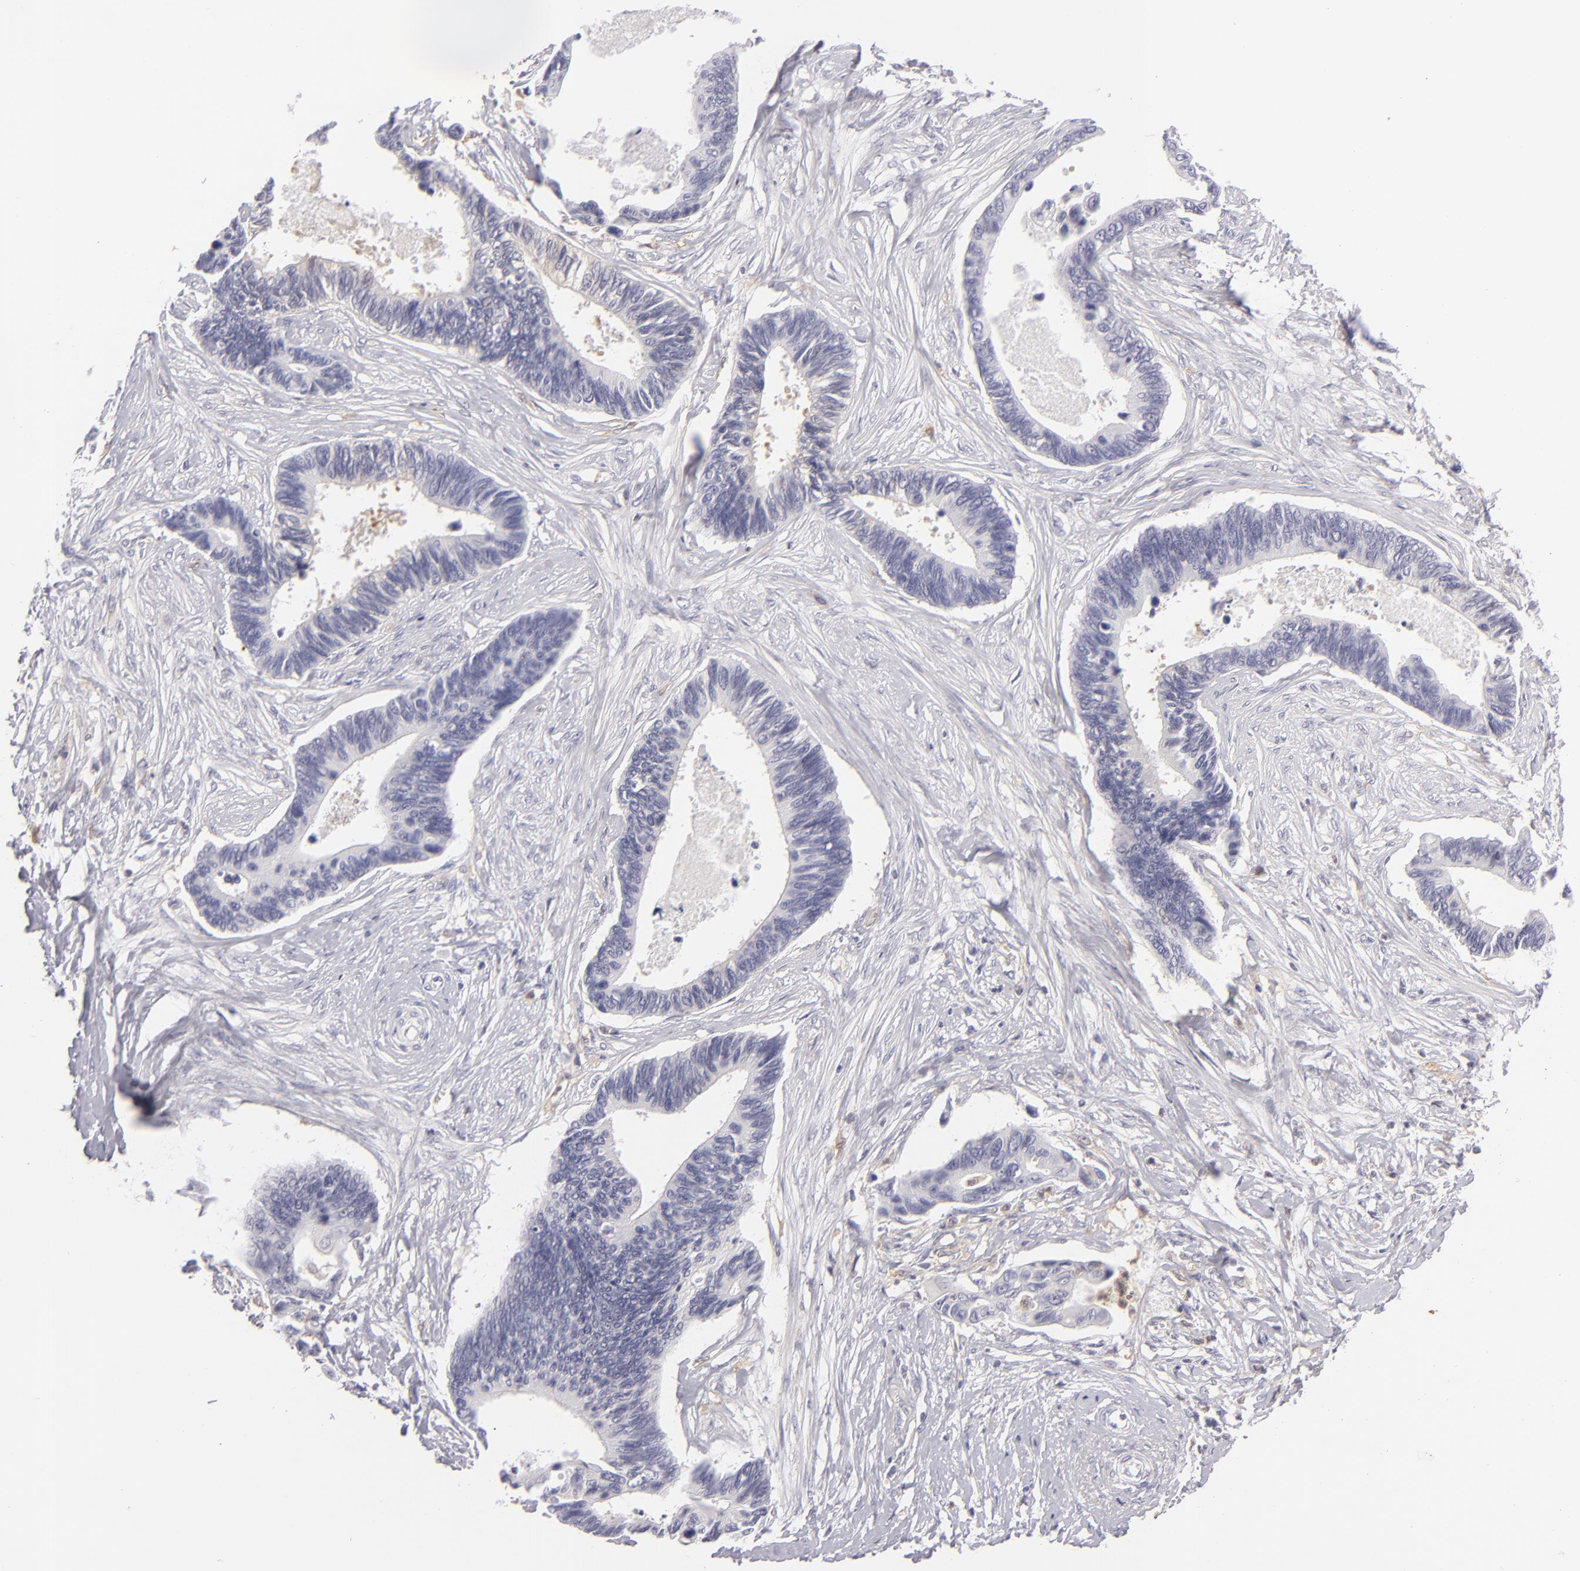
{"staining": {"intensity": "negative", "quantity": "none", "location": "none"}, "tissue": "pancreatic cancer", "cell_type": "Tumor cells", "image_type": "cancer", "snomed": [{"axis": "morphology", "description": "Adenocarcinoma, NOS"}, {"axis": "topography", "description": "Pancreas"}], "caption": "Immunohistochemistry micrograph of neoplastic tissue: pancreatic adenocarcinoma stained with DAB exhibits no significant protein staining in tumor cells.", "gene": "MMP10", "patient": {"sex": "female", "age": 70}}